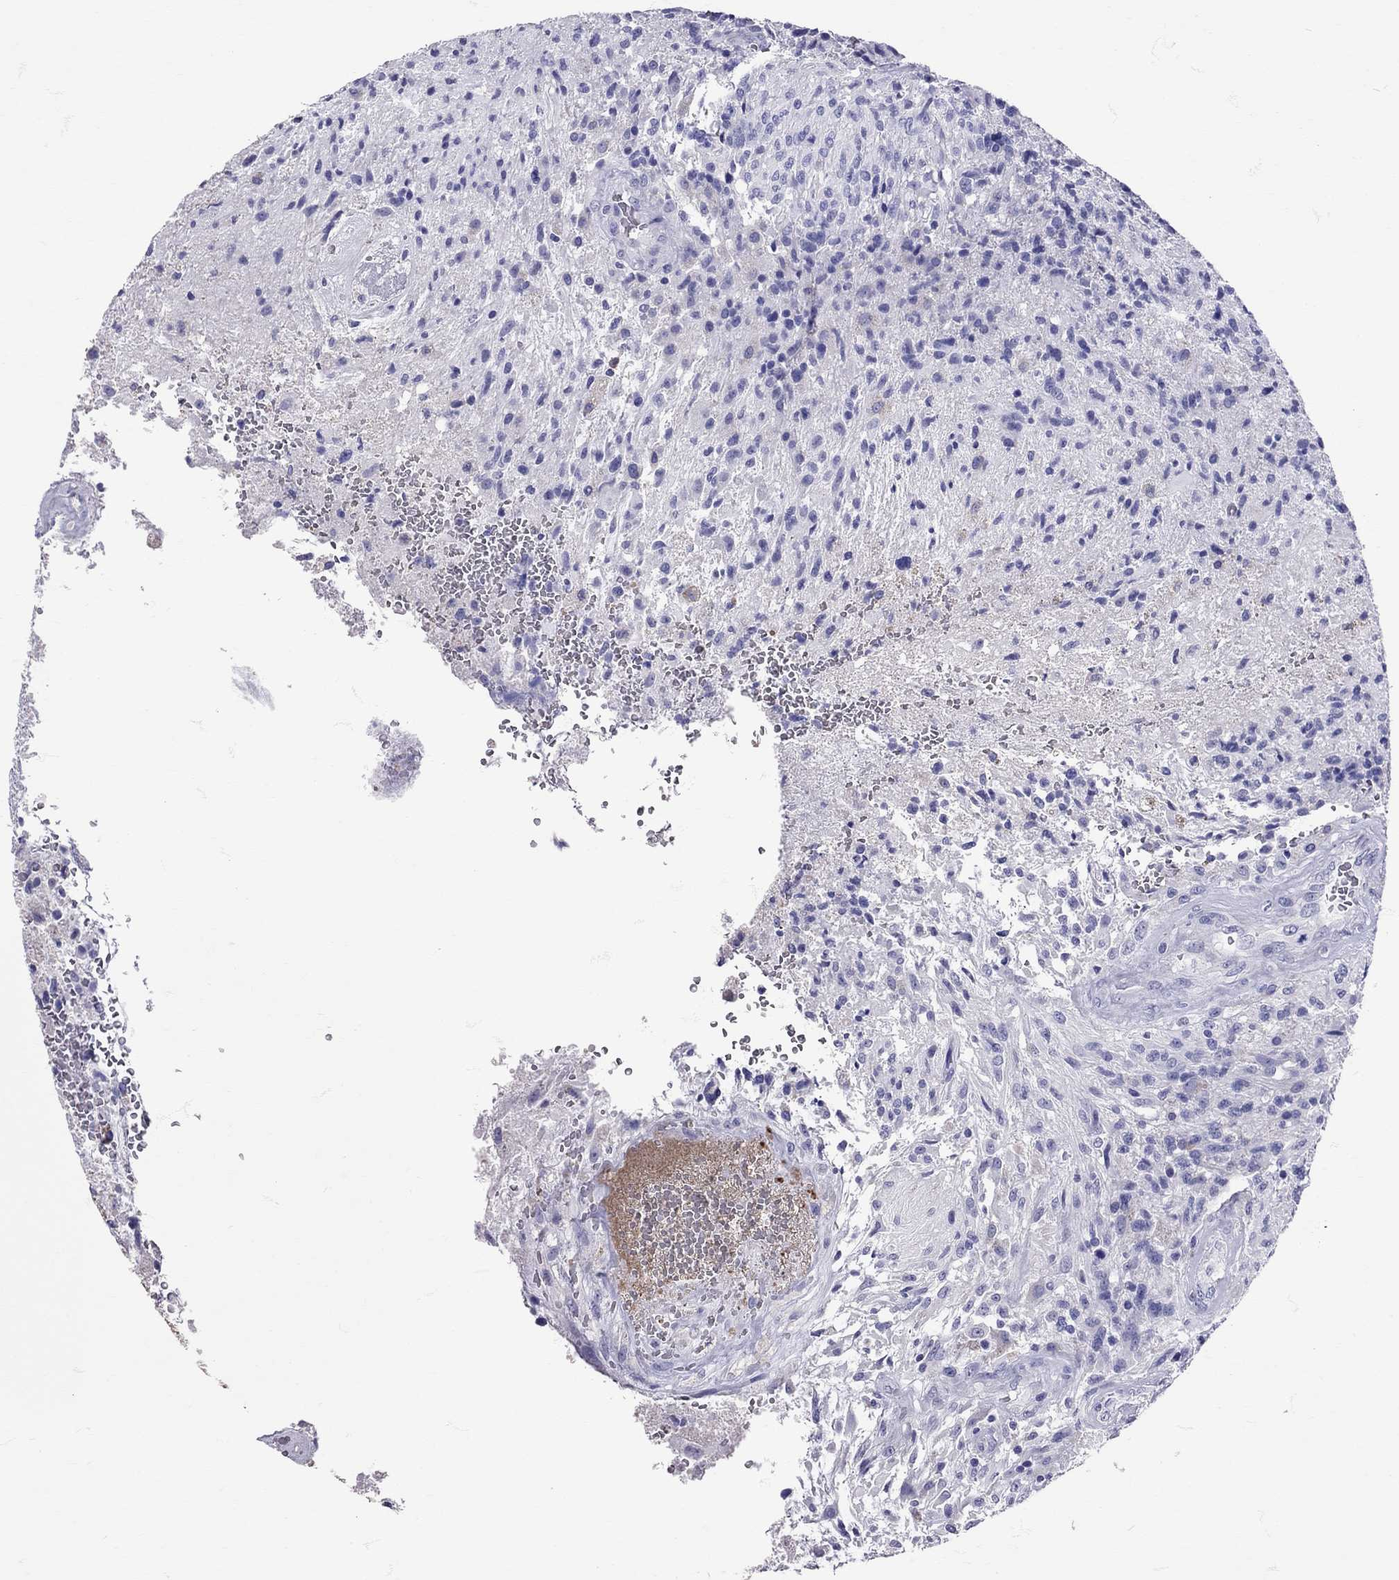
{"staining": {"intensity": "negative", "quantity": "none", "location": "none"}, "tissue": "glioma", "cell_type": "Tumor cells", "image_type": "cancer", "snomed": [{"axis": "morphology", "description": "Glioma, malignant, High grade"}, {"axis": "topography", "description": "Brain"}], "caption": "An image of human malignant high-grade glioma is negative for staining in tumor cells. Nuclei are stained in blue.", "gene": "TBR1", "patient": {"sex": "male", "age": 56}}